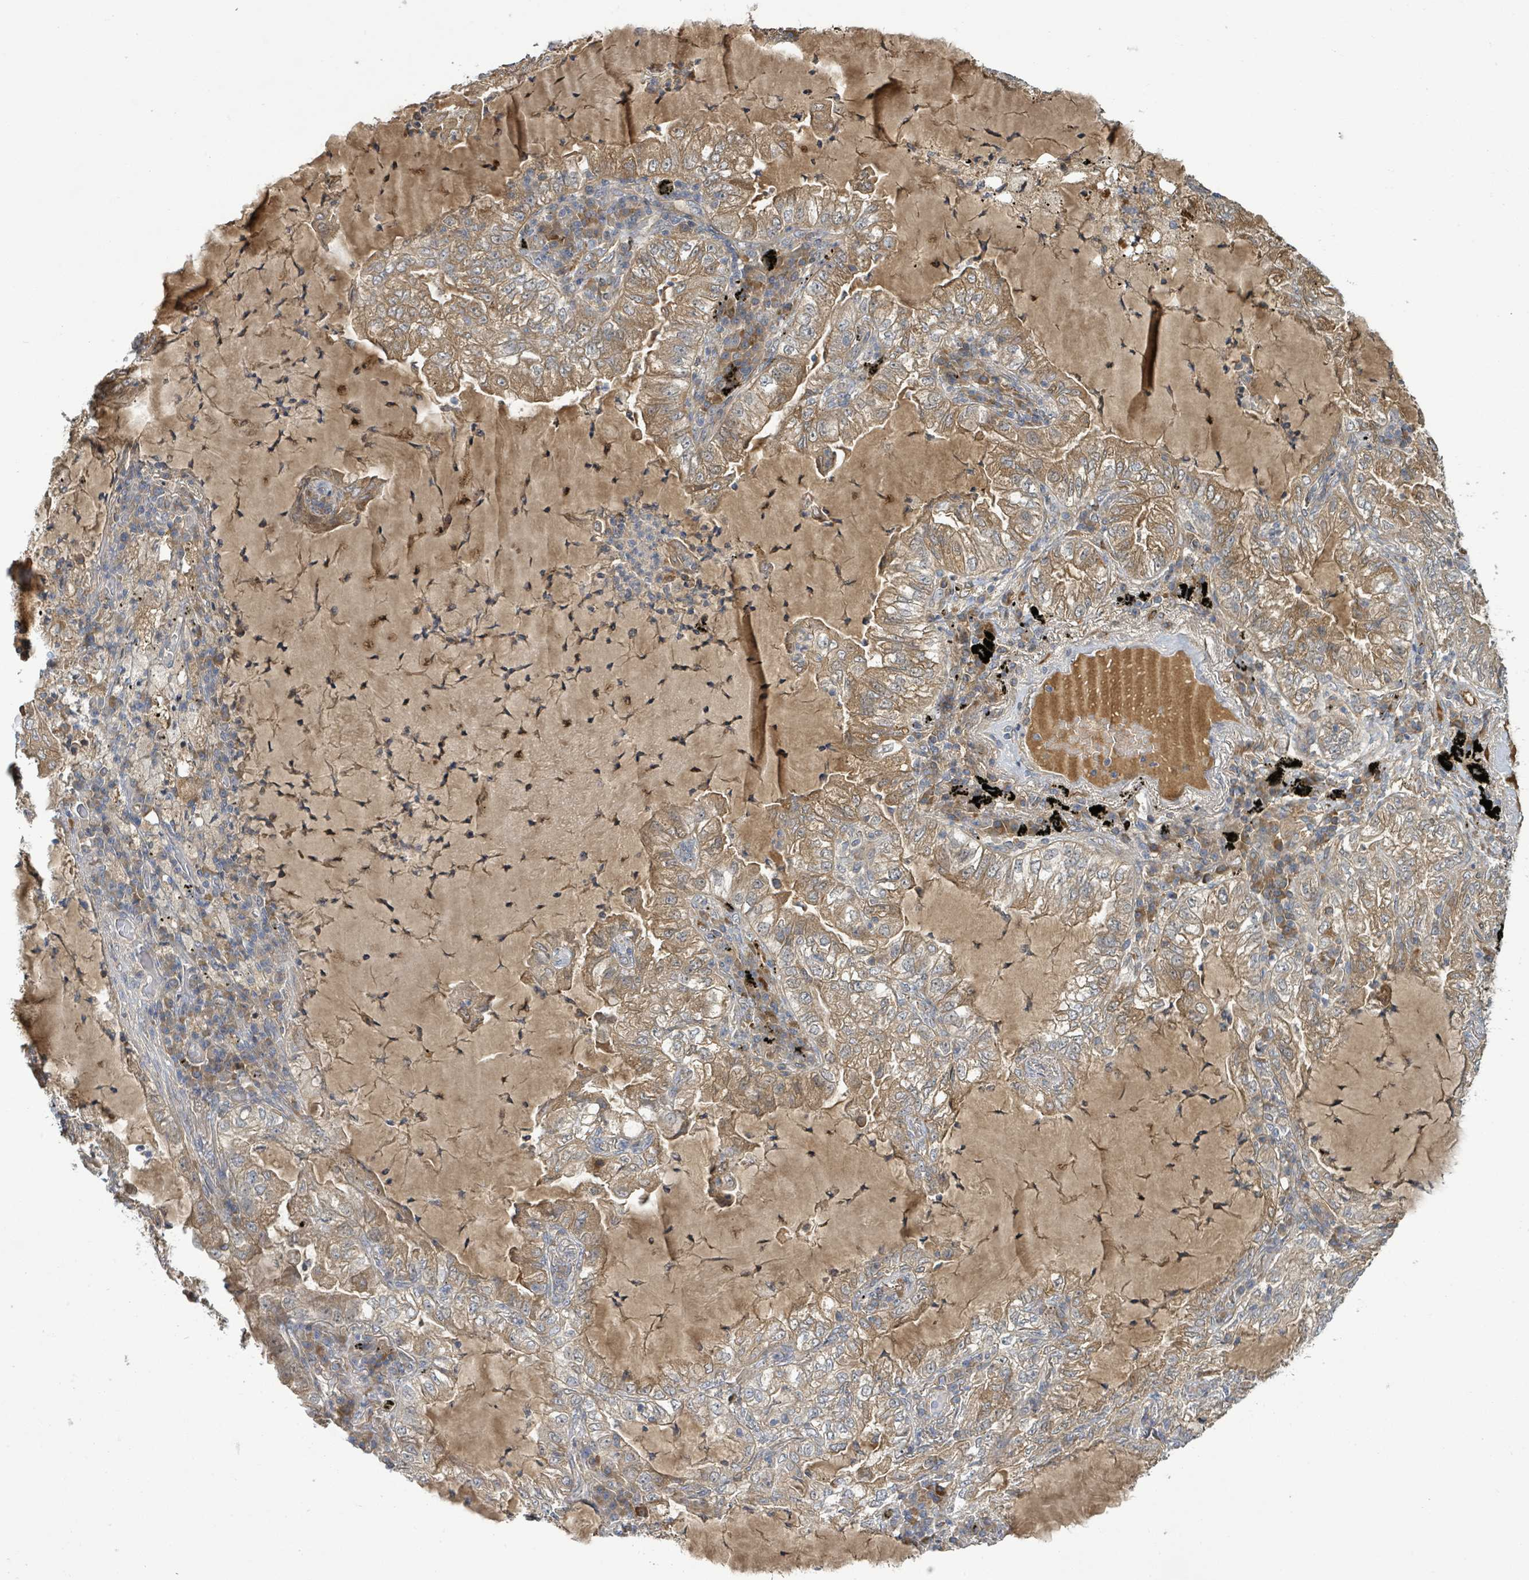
{"staining": {"intensity": "moderate", "quantity": ">75%", "location": "cytoplasmic/membranous"}, "tissue": "lung cancer", "cell_type": "Tumor cells", "image_type": "cancer", "snomed": [{"axis": "morphology", "description": "Adenocarcinoma, NOS"}, {"axis": "topography", "description": "Lung"}], "caption": "The micrograph exhibits a brown stain indicating the presence of a protein in the cytoplasmic/membranous of tumor cells in lung cancer (adenocarcinoma).", "gene": "STARD4", "patient": {"sex": "female", "age": 73}}